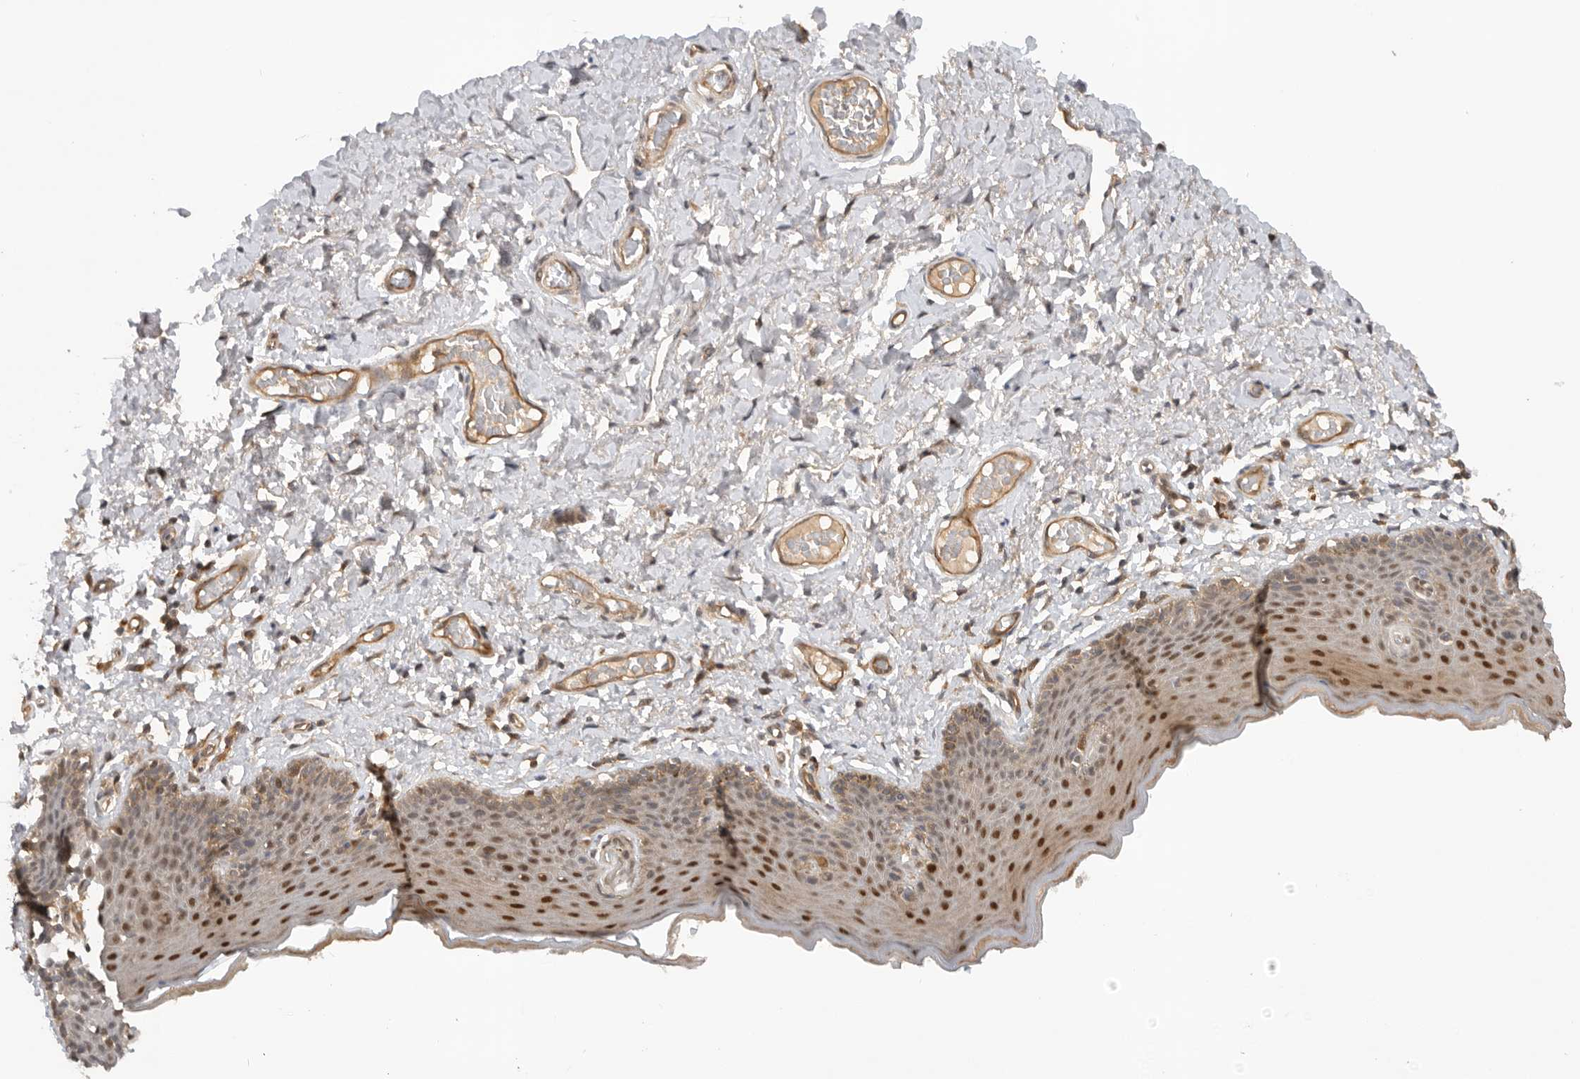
{"staining": {"intensity": "moderate", "quantity": ">75%", "location": "nuclear"}, "tissue": "skin", "cell_type": "Epidermal cells", "image_type": "normal", "snomed": [{"axis": "morphology", "description": "Normal tissue, NOS"}, {"axis": "topography", "description": "Vulva"}], "caption": "Immunohistochemistry (IHC) (DAB (3,3'-diaminobenzidine)) staining of normal skin reveals moderate nuclear protein expression in about >75% of epidermal cells.", "gene": "DCAF8", "patient": {"sex": "female", "age": 66}}